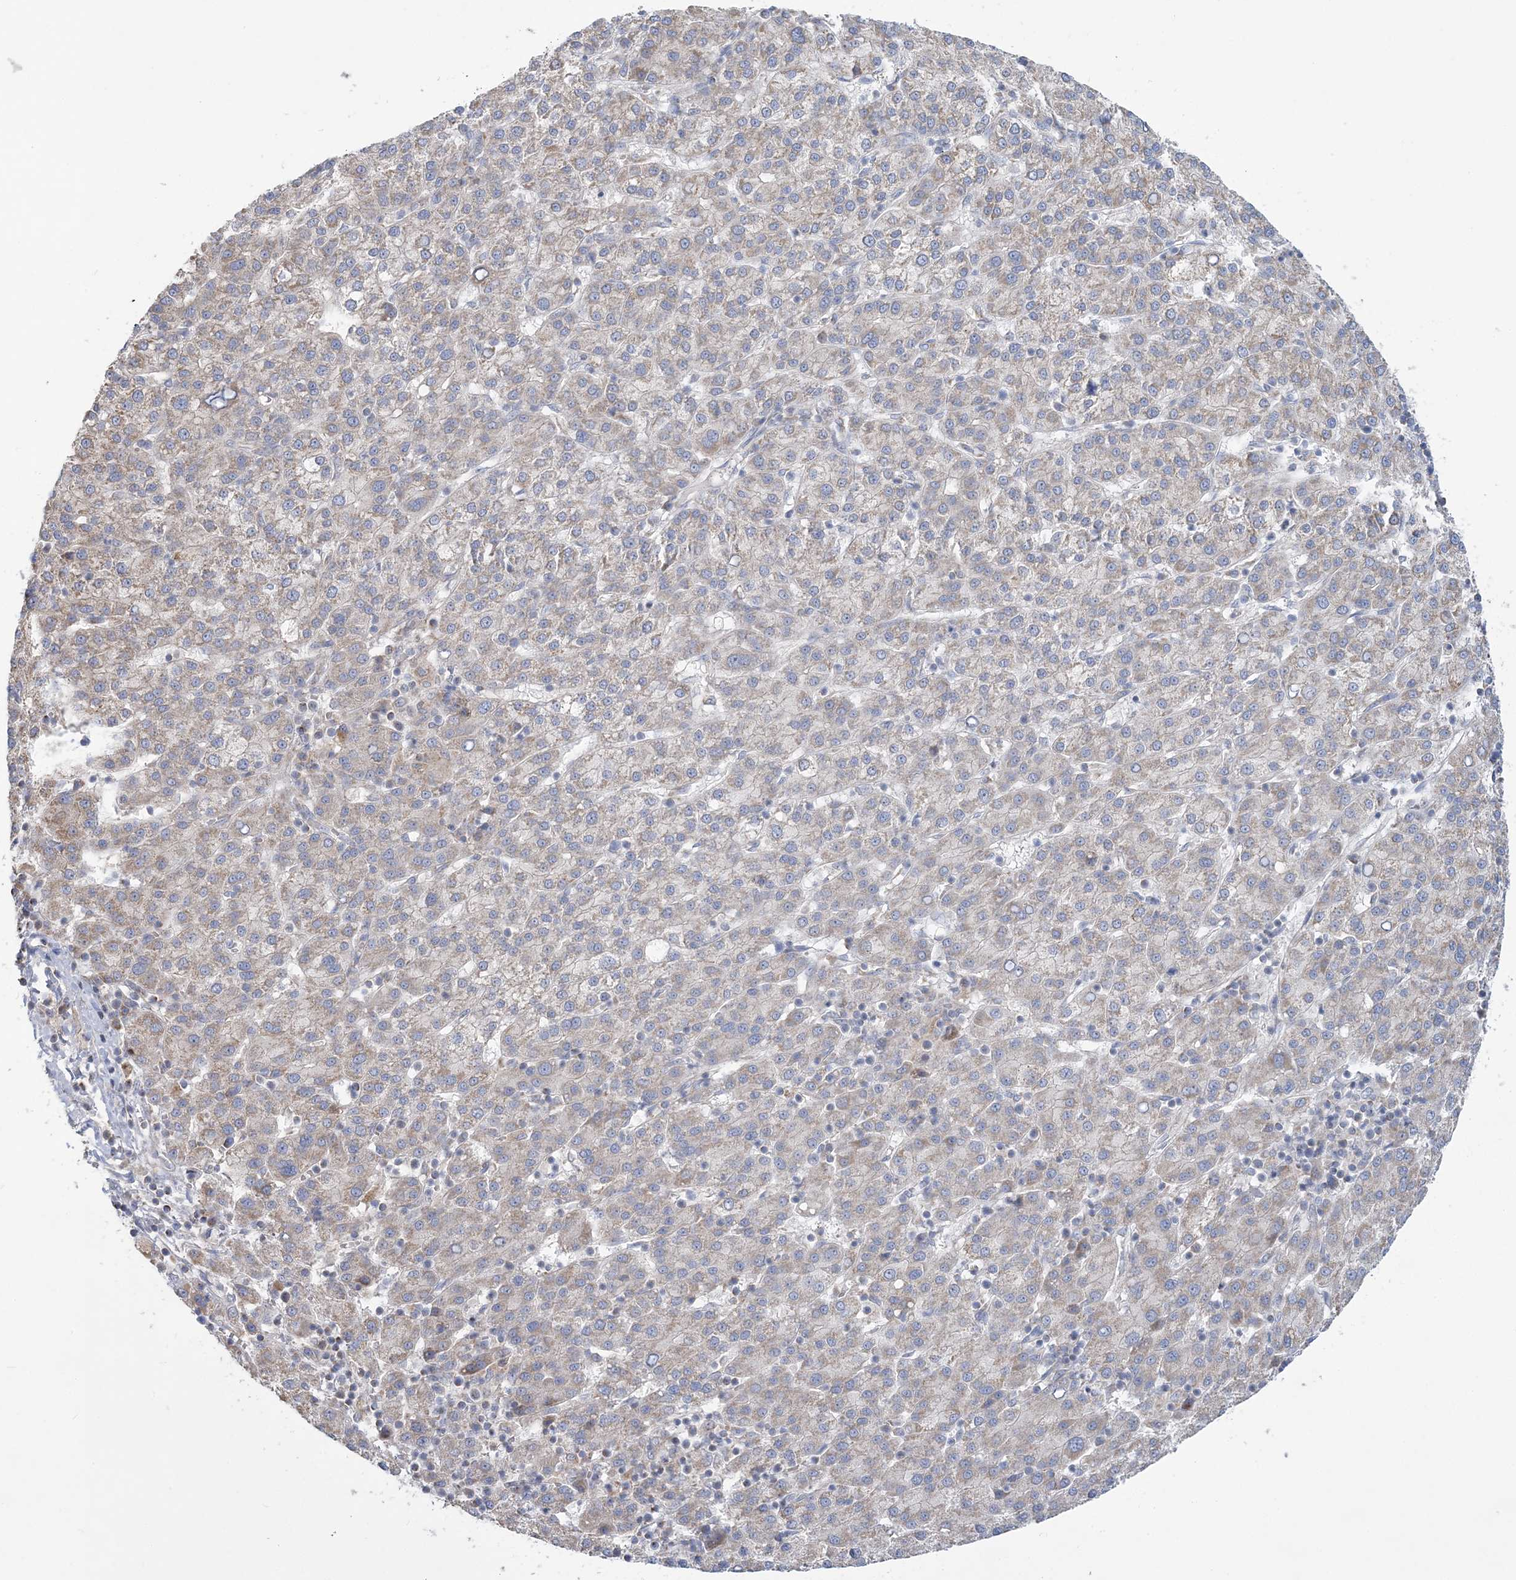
{"staining": {"intensity": "weak", "quantity": "<25%", "location": "cytoplasmic/membranous"}, "tissue": "liver cancer", "cell_type": "Tumor cells", "image_type": "cancer", "snomed": [{"axis": "morphology", "description": "Carcinoma, Hepatocellular, NOS"}, {"axis": "topography", "description": "Liver"}], "caption": "Immunohistochemistry (IHC) histopathology image of human liver hepatocellular carcinoma stained for a protein (brown), which displays no staining in tumor cells.", "gene": "MMADHC", "patient": {"sex": "female", "age": 58}}